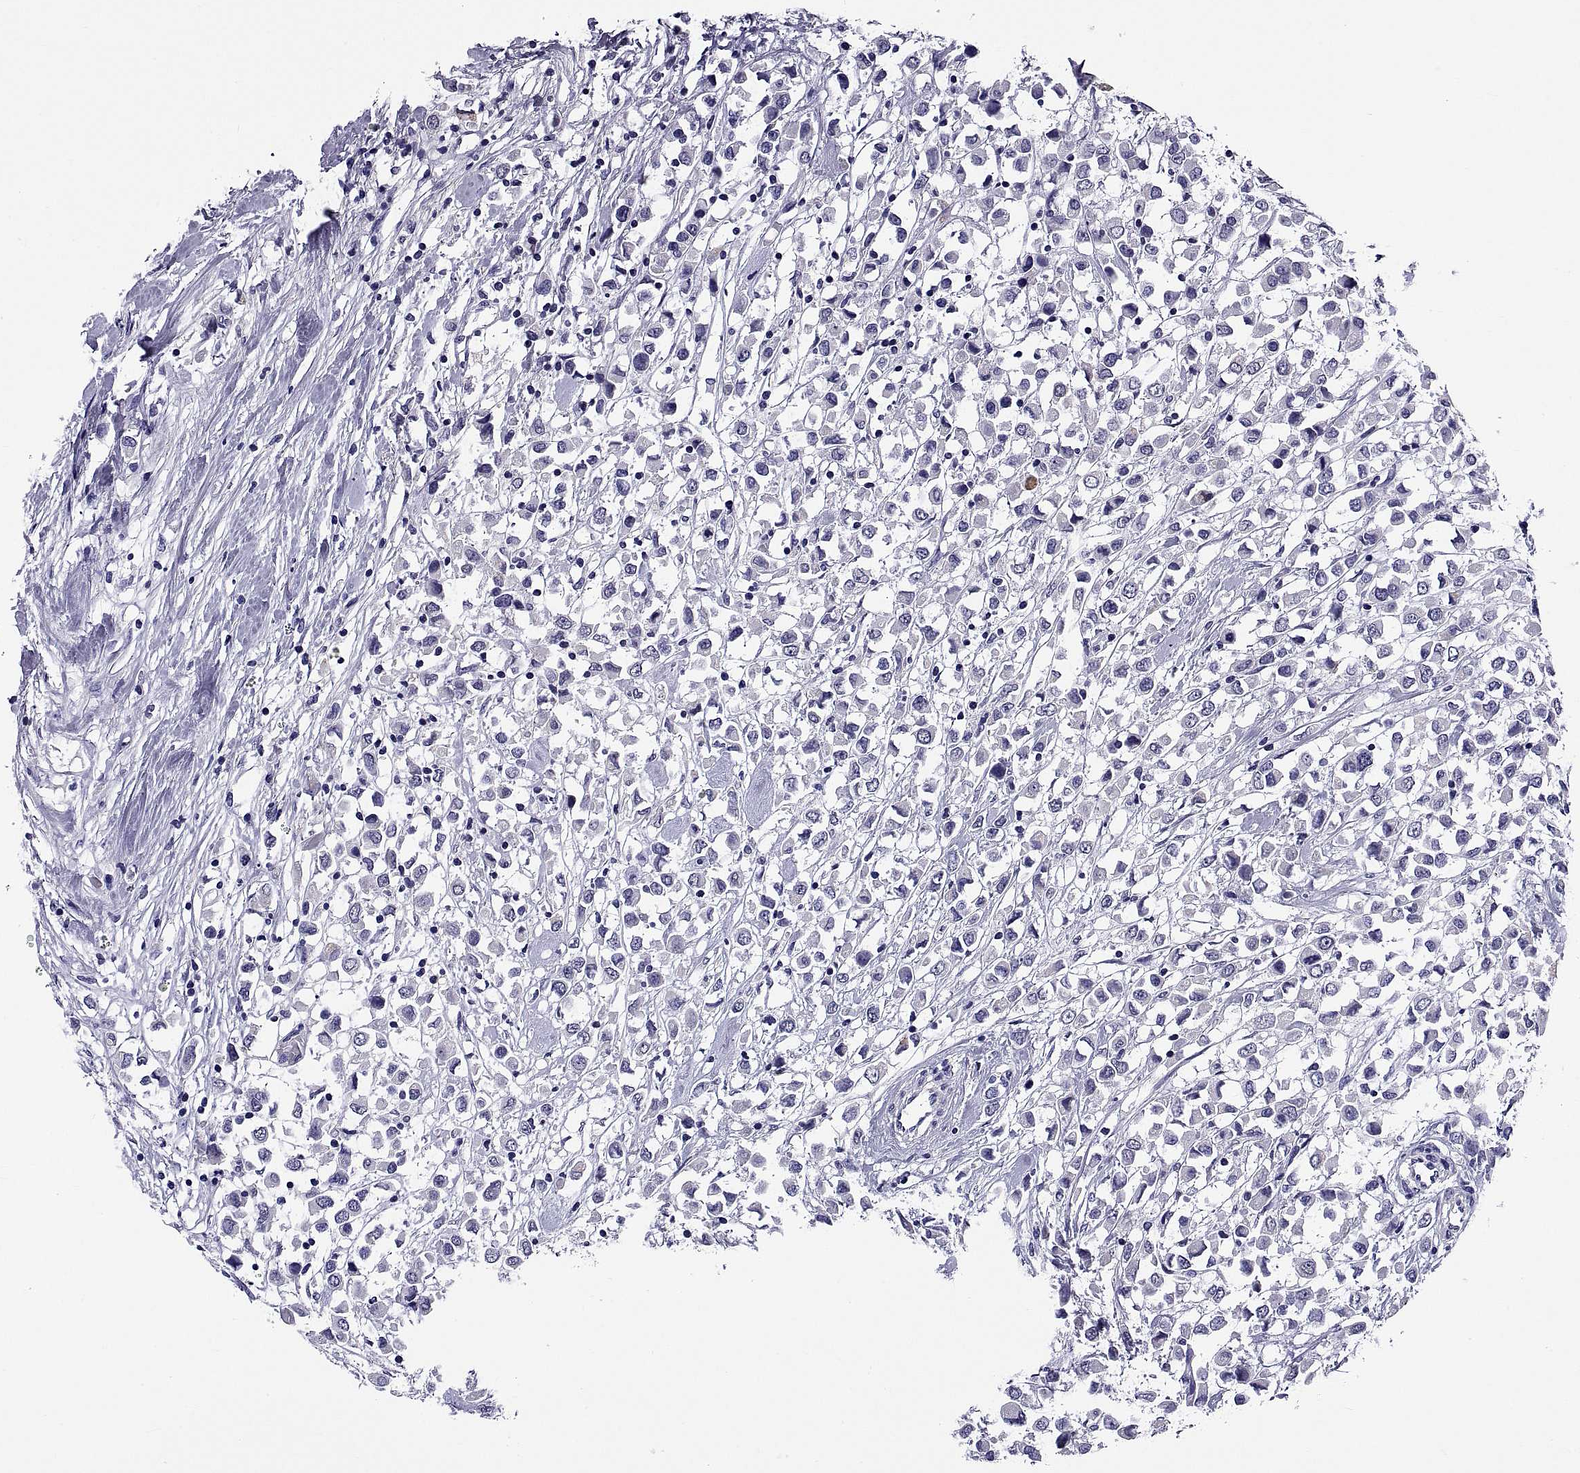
{"staining": {"intensity": "negative", "quantity": "none", "location": "none"}, "tissue": "breast cancer", "cell_type": "Tumor cells", "image_type": "cancer", "snomed": [{"axis": "morphology", "description": "Duct carcinoma"}, {"axis": "topography", "description": "Breast"}], "caption": "Immunohistochemical staining of breast invasive ductal carcinoma exhibits no significant expression in tumor cells. The staining is performed using DAB brown chromogen with nuclei counter-stained in using hematoxylin.", "gene": "TGFBR3L", "patient": {"sex": "female", "age": 61}}